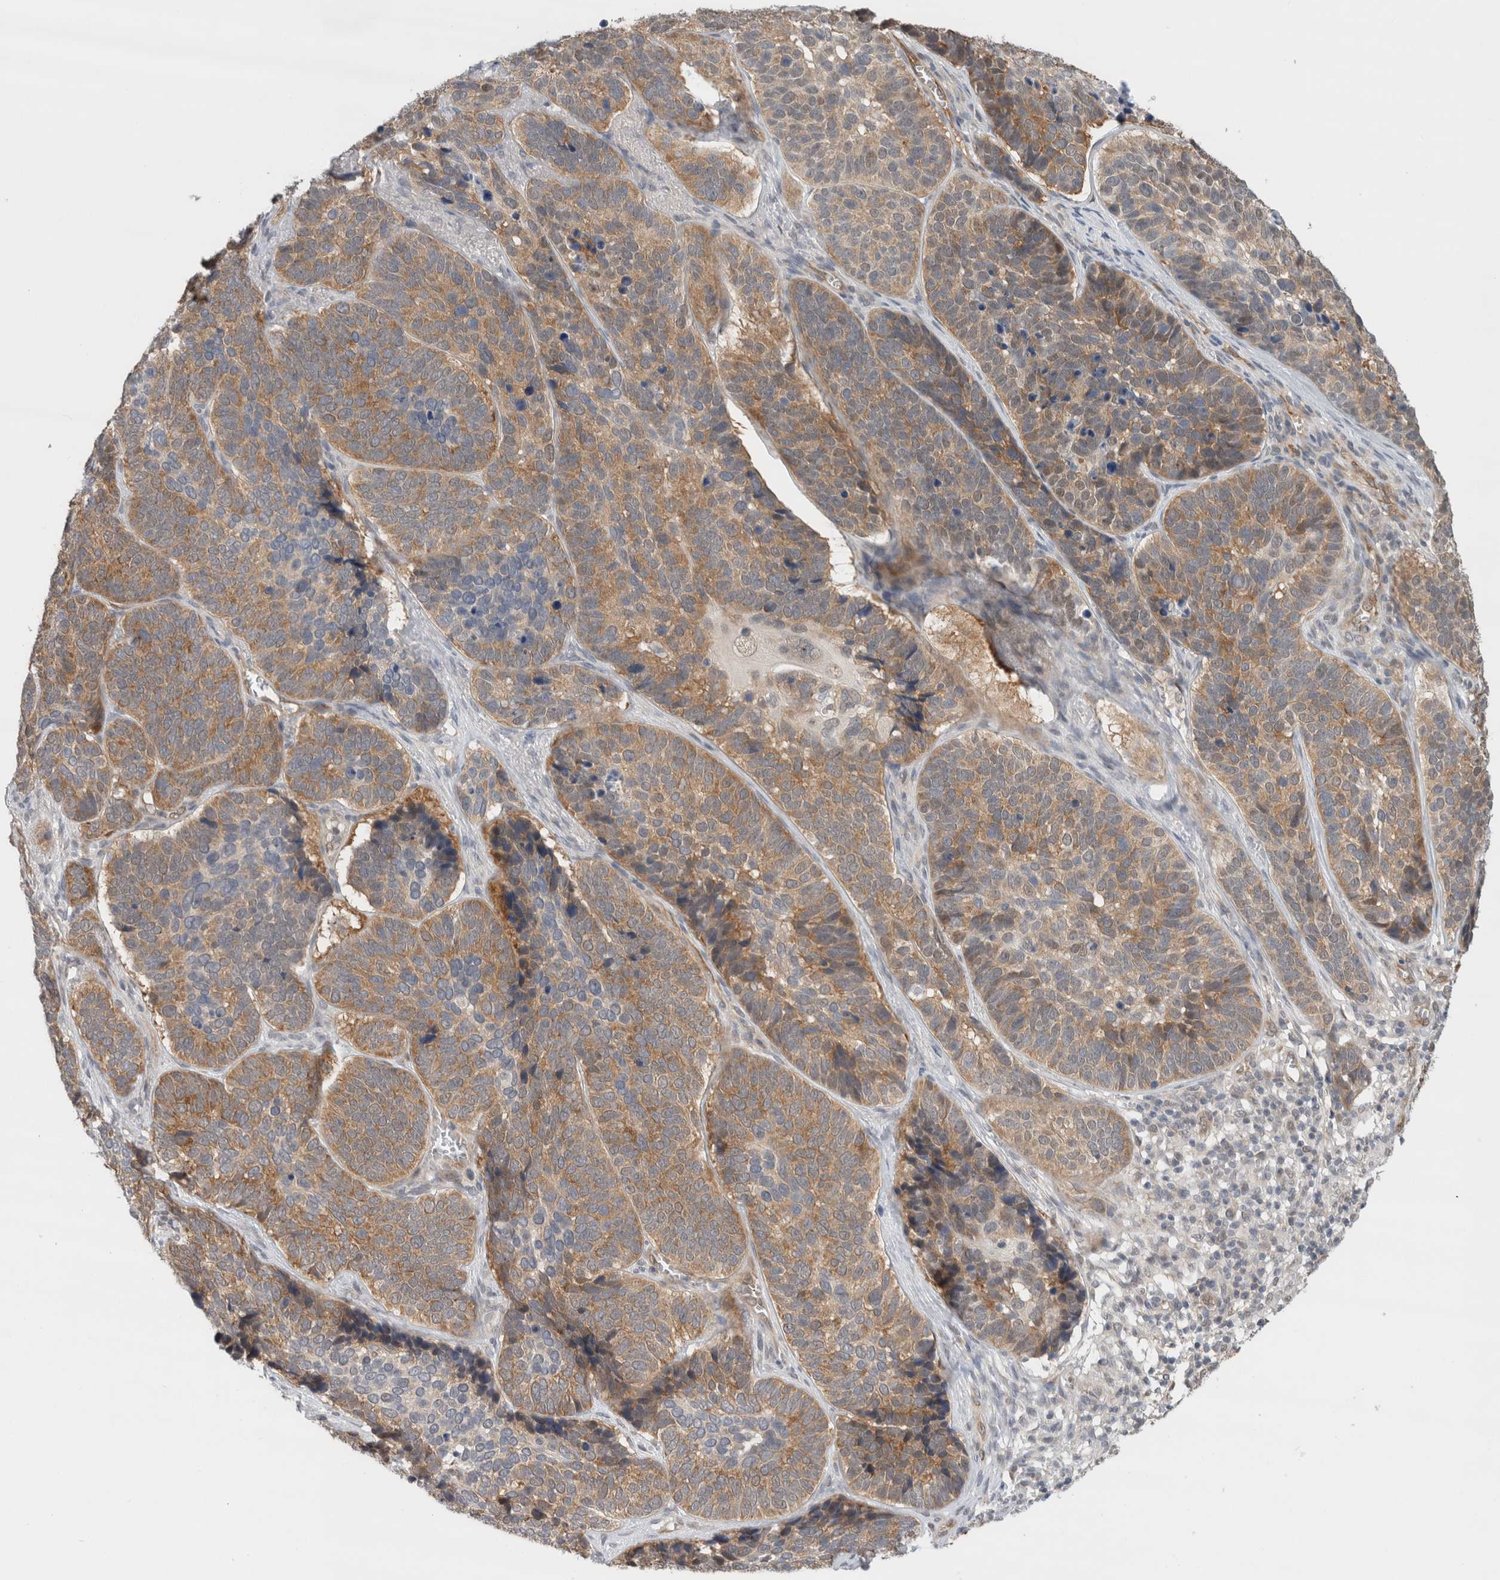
{"staining": {"intensity": "moderate", "quantity": ">75%", "location": "cytoplasmic/membranous"}, "tissue": "skin cancer", "cell_type": "Tumor cells", "image_type": "cancer", "snomed": [{"axis": "morphology", "description": "Basal cell carcinoma"}, {"axis": "topography", "description": "Skin"}], "caption": "Moderate cytoplasmic/membranous staining is present in about >75% of tumor cells in skin basal cell carcinoma. The protein of interest is shown in brown color, while the nuclei are stained blue.", "gene": "EIF4G3", "patient": {"sex": "male", "age": 62}}